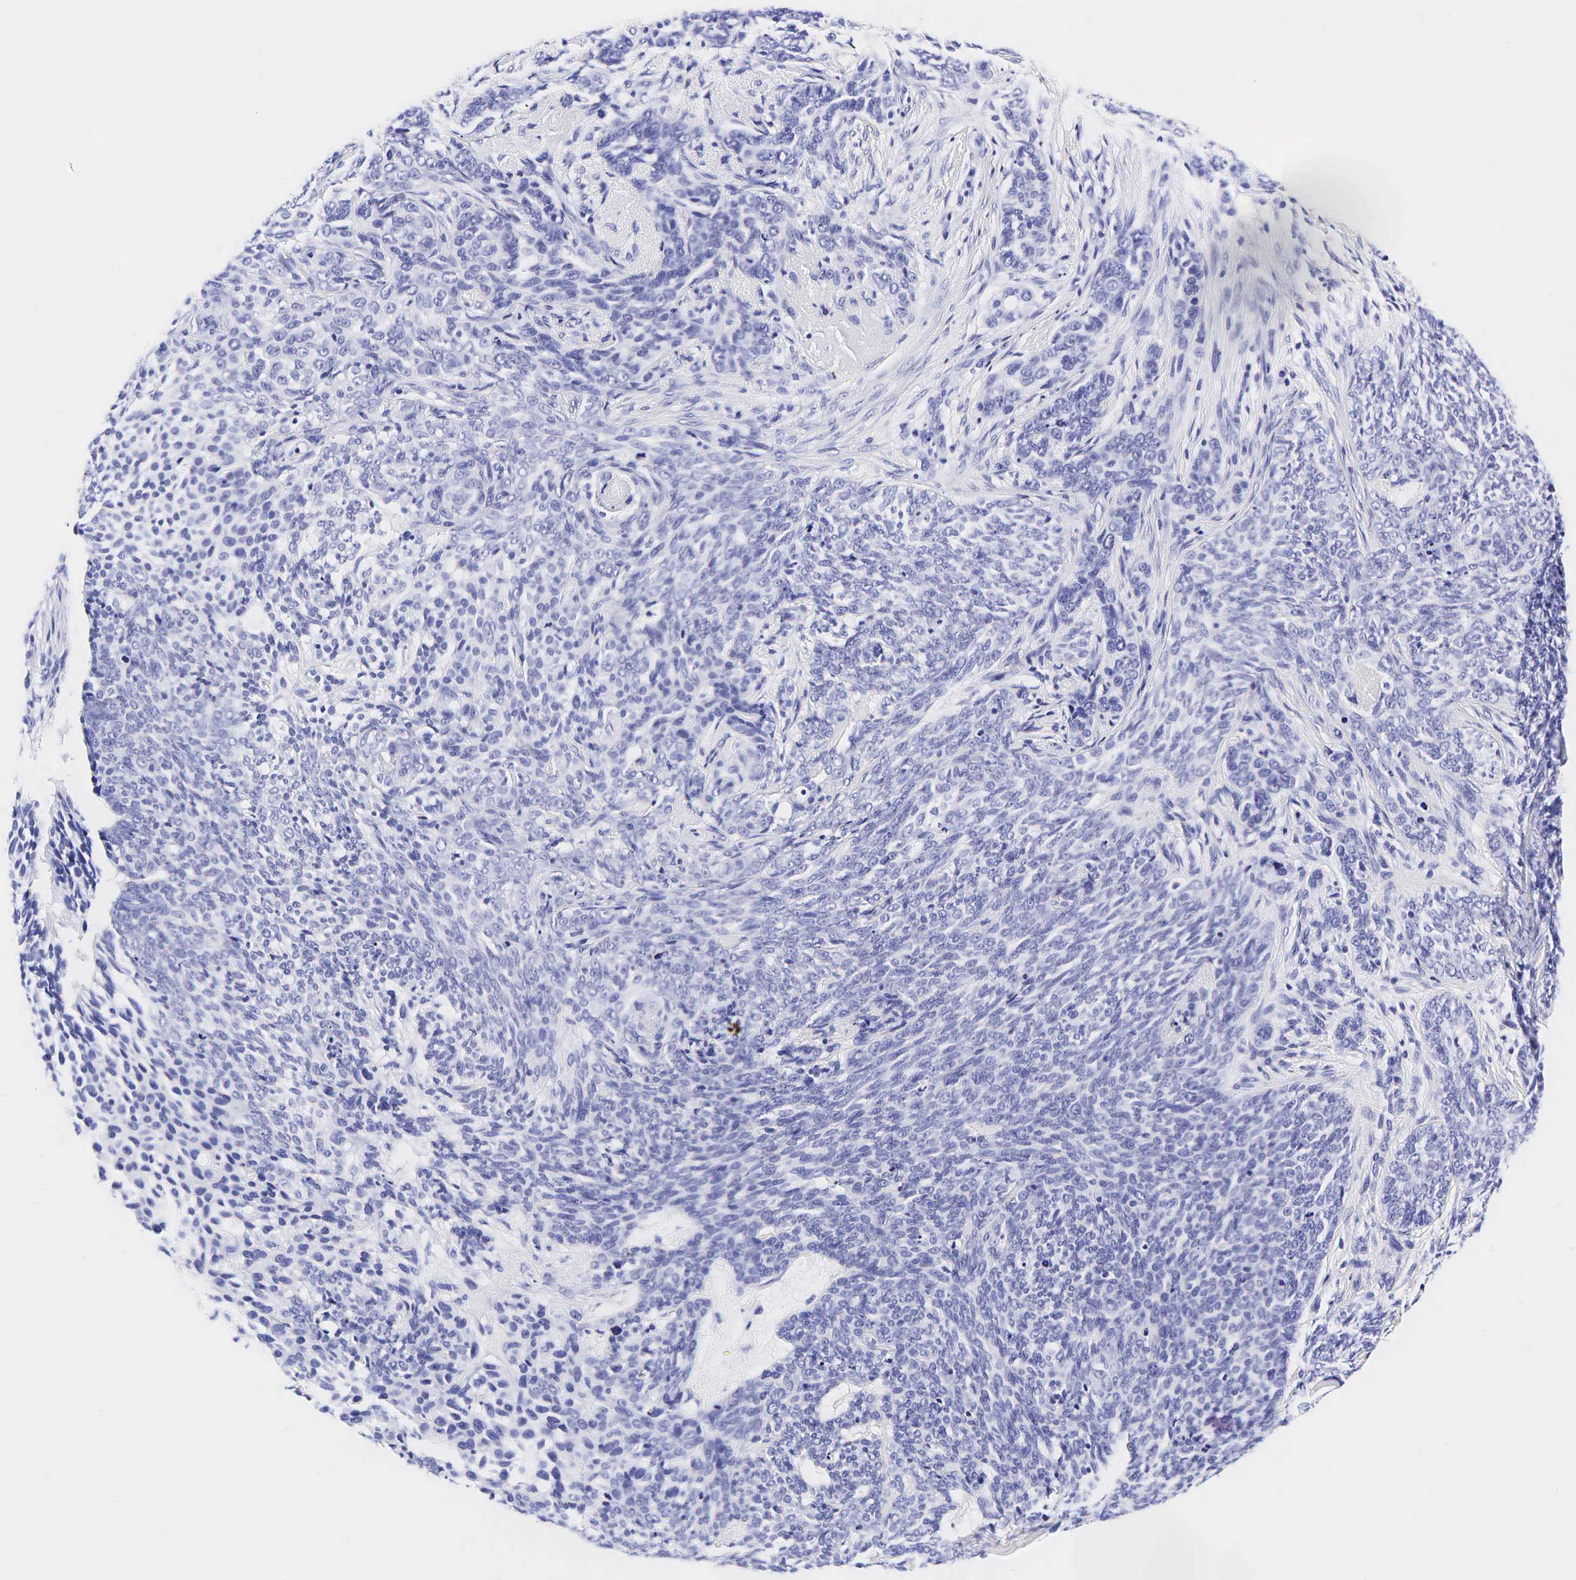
{"staining": {"intensity": "negative", "quantity": "none", "location": "none"}, "tissue": "skin cancer", "cell_type": "Tumor cells", "image_type": "cancer", "snomed": [{"axis": "morphology", "description": "Basal cell carcinoma"}, {"axis": "topography", "description": "Skin"}], "caption": "Tumor cells show no significant protein positivity in skin cancer. (DAB (3,3'-diaminobenzidine) IHC, high magnification).", "gene": "GCG", "patient": {"sex": "male", "age": 89}}